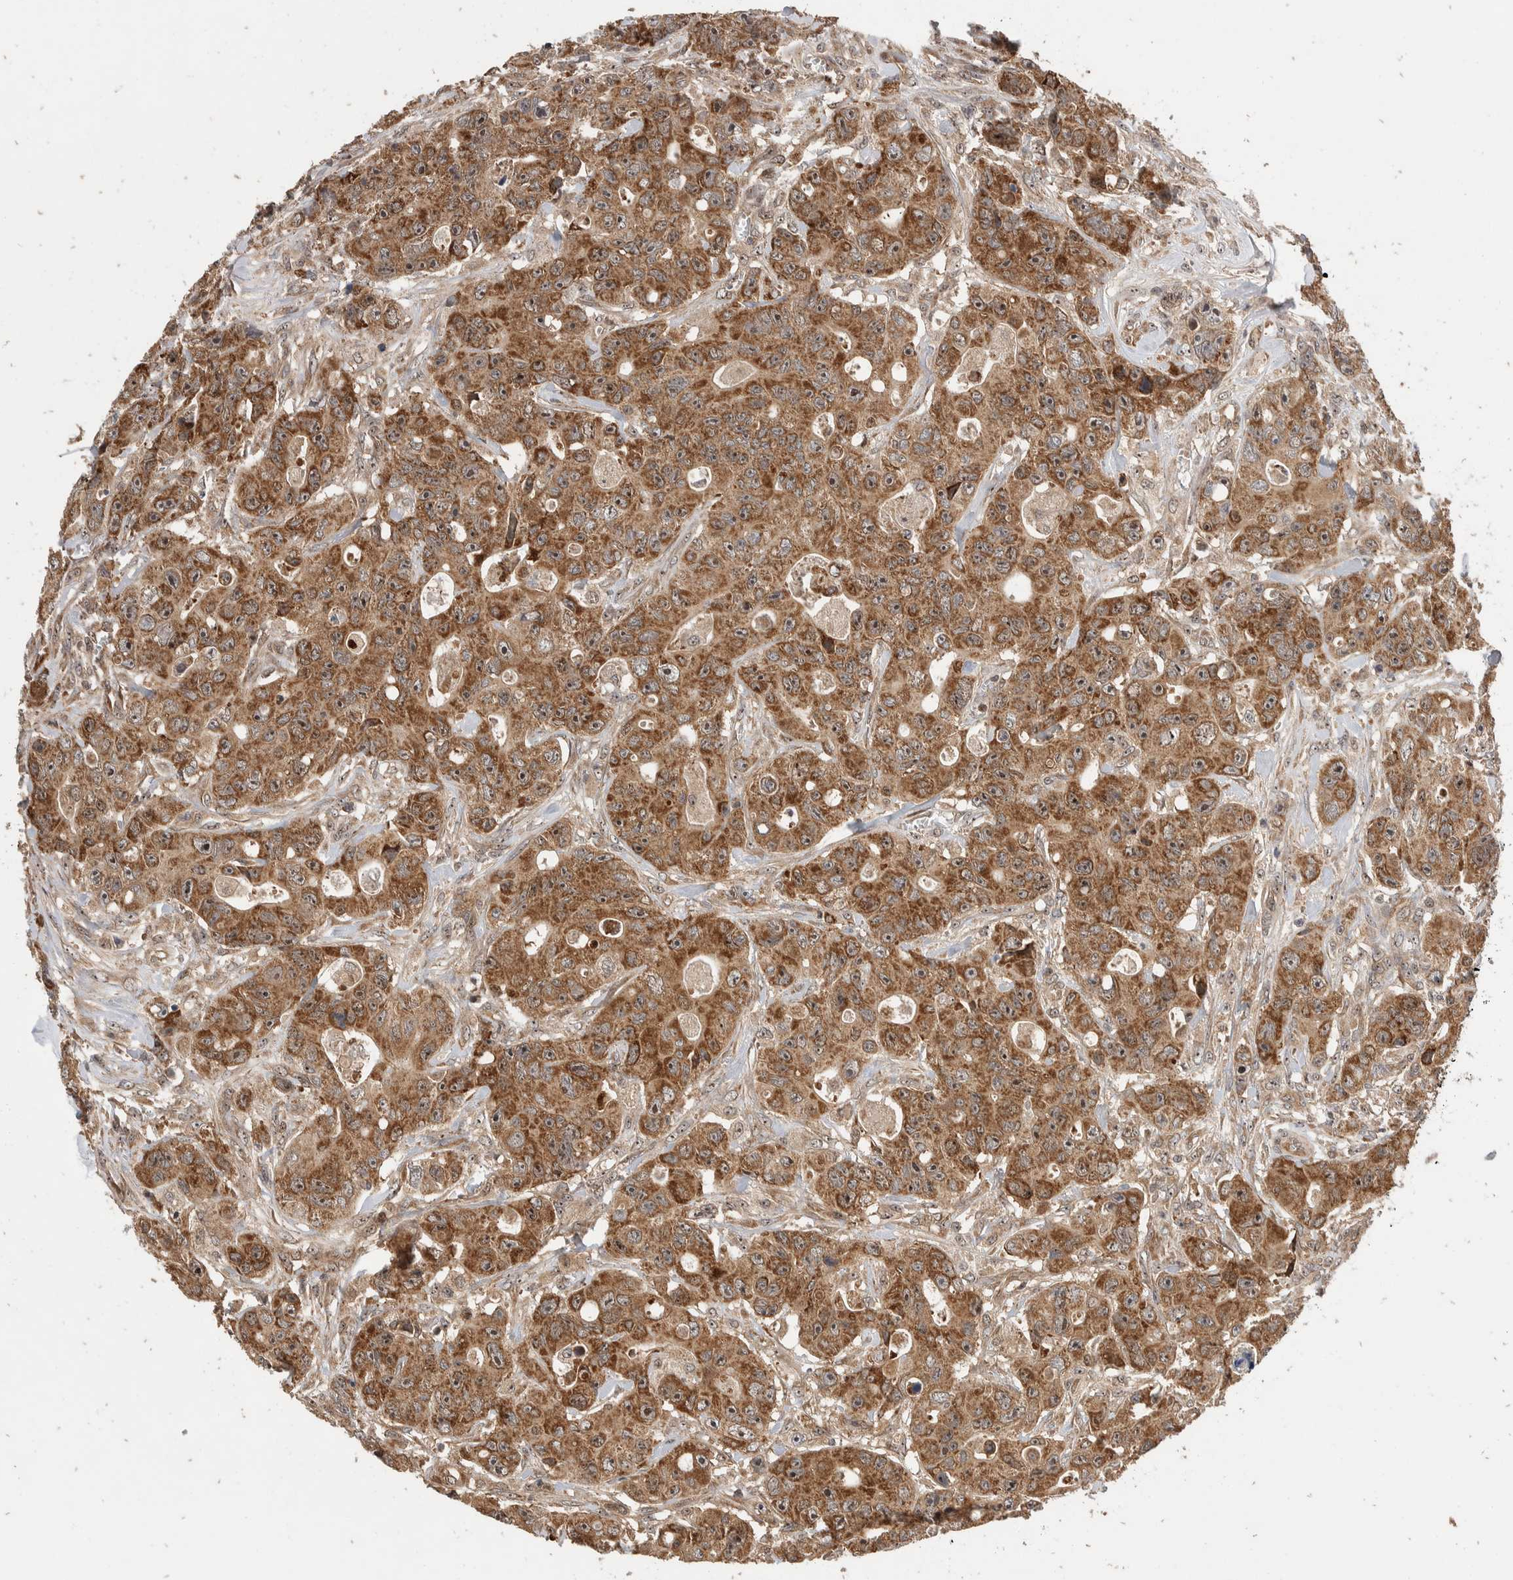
{"staining": {"intensity": "moderate", "quantity": ">75%", "location": "cytoplasmic/membranous,nuclear"}, "tissue": "colorectal cancer", "cell_type": "Tumor cells", "image_type": "cancer", "snomed": [{"axis": "morphology", "description": "Adenocarcinoma, NOS"}, {"axis": "topography", "description": "Colon"}], "caption": "Tumor cells exhibit medium levels of moderate cytoplasmic/membranous and nuclear positivity in about >75% of cells in colorectal cancer.", "gene": "ABHD11", "patient": {"sex": "female", "age": 46}}